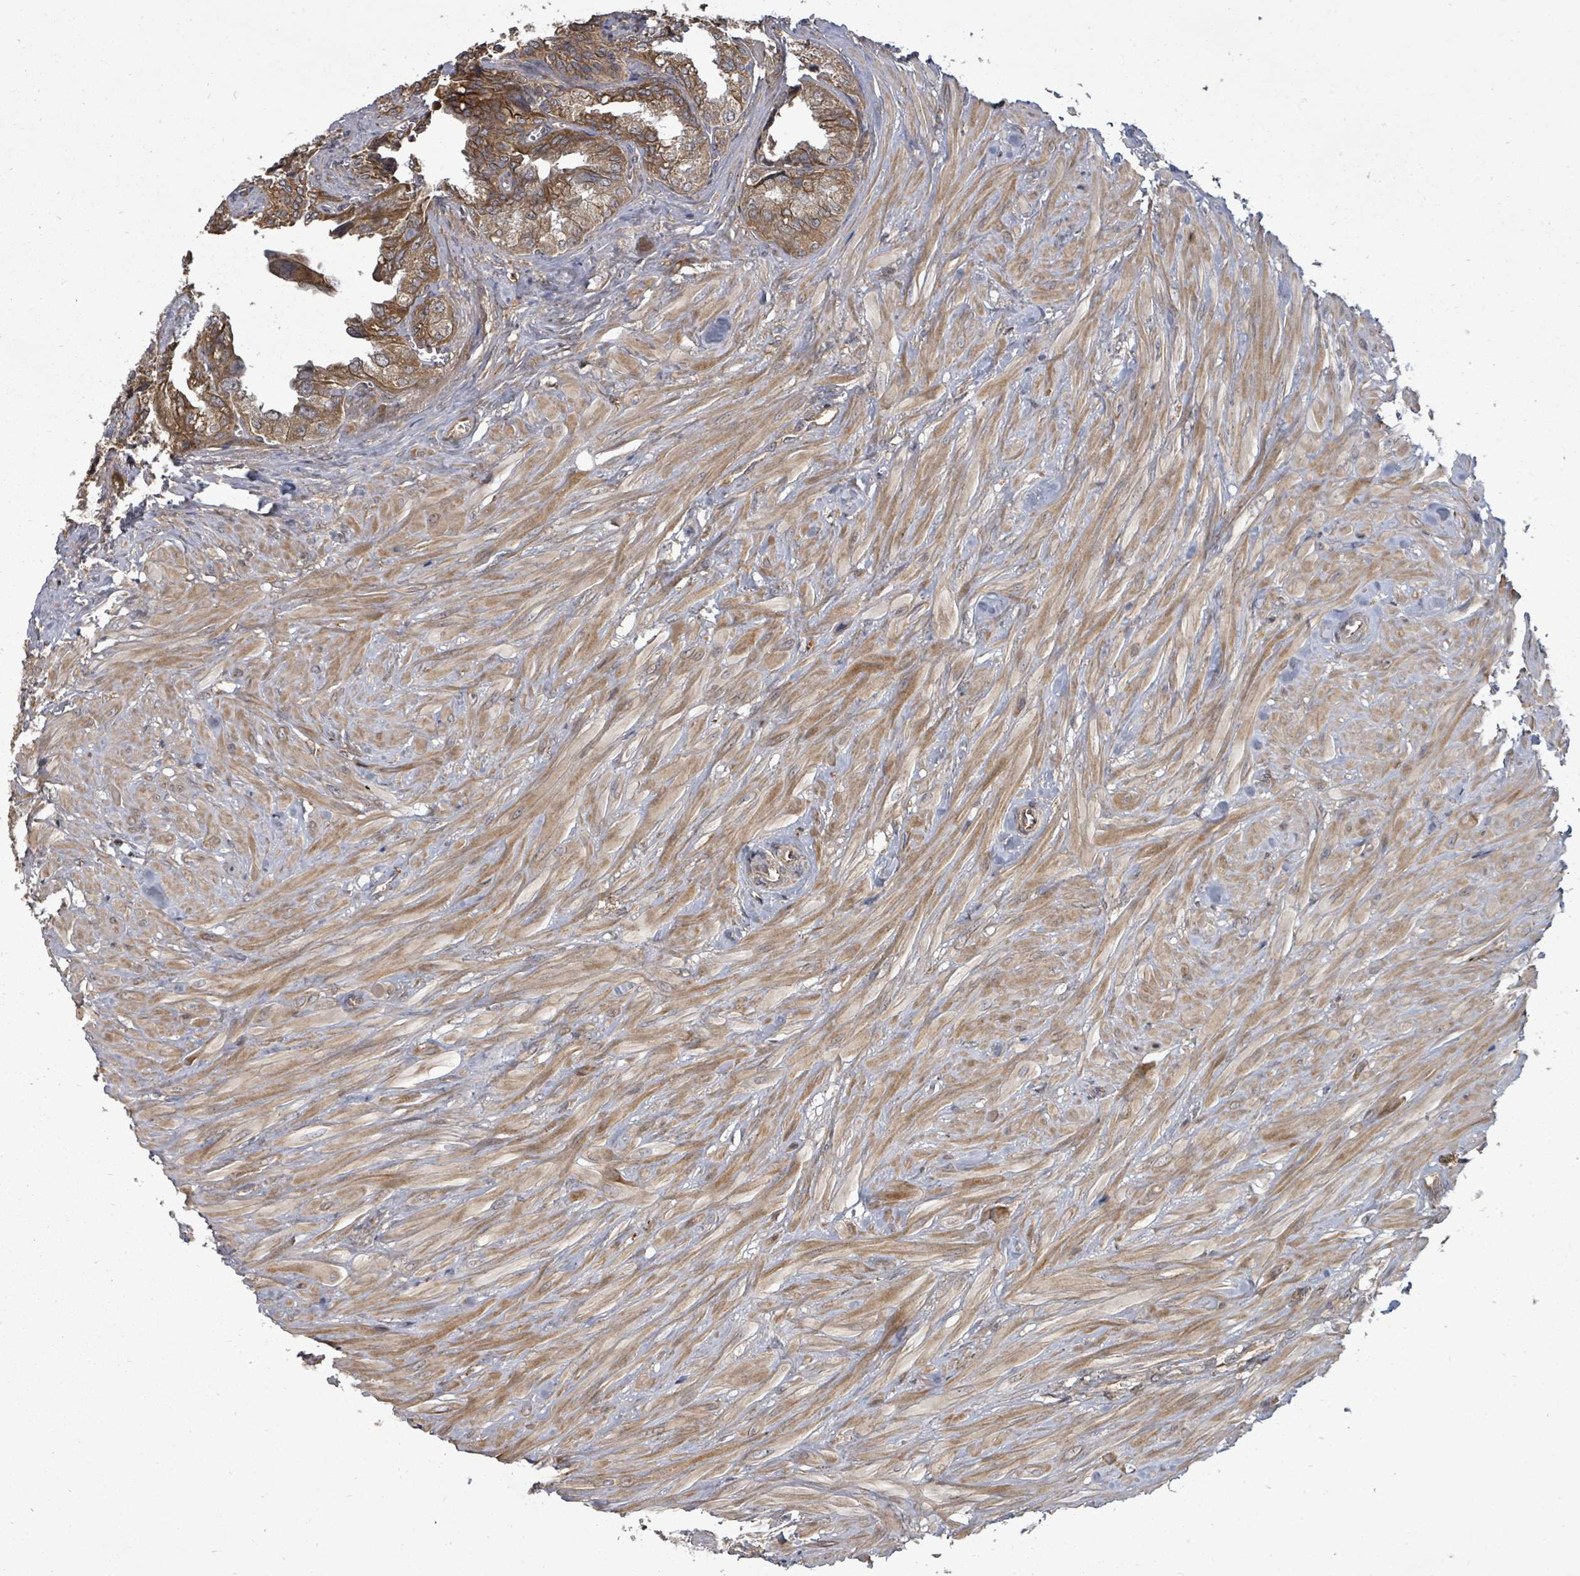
{"staining": {"intensity": "strong", "quantity": "25%-75%", "location": "cytoplasmic/membranous"}, "tissue": "seminal vesicle", "cell_type": "Glandular cells", "image_type": "normal", "snomed": [{"axis": "morphology", "description": "Normal tissue, NOS"}, {"axis": "topography", "description": "Seminal veicle"}], "caption": "Brown immunohistochemical staining in normal seminal vesicle reveals strong cytoplasmic/membranous staining in about 25%-75% of glandular cells.", "gene": "EIF3CL", "patient": {"sex": "male", "age": 67}}